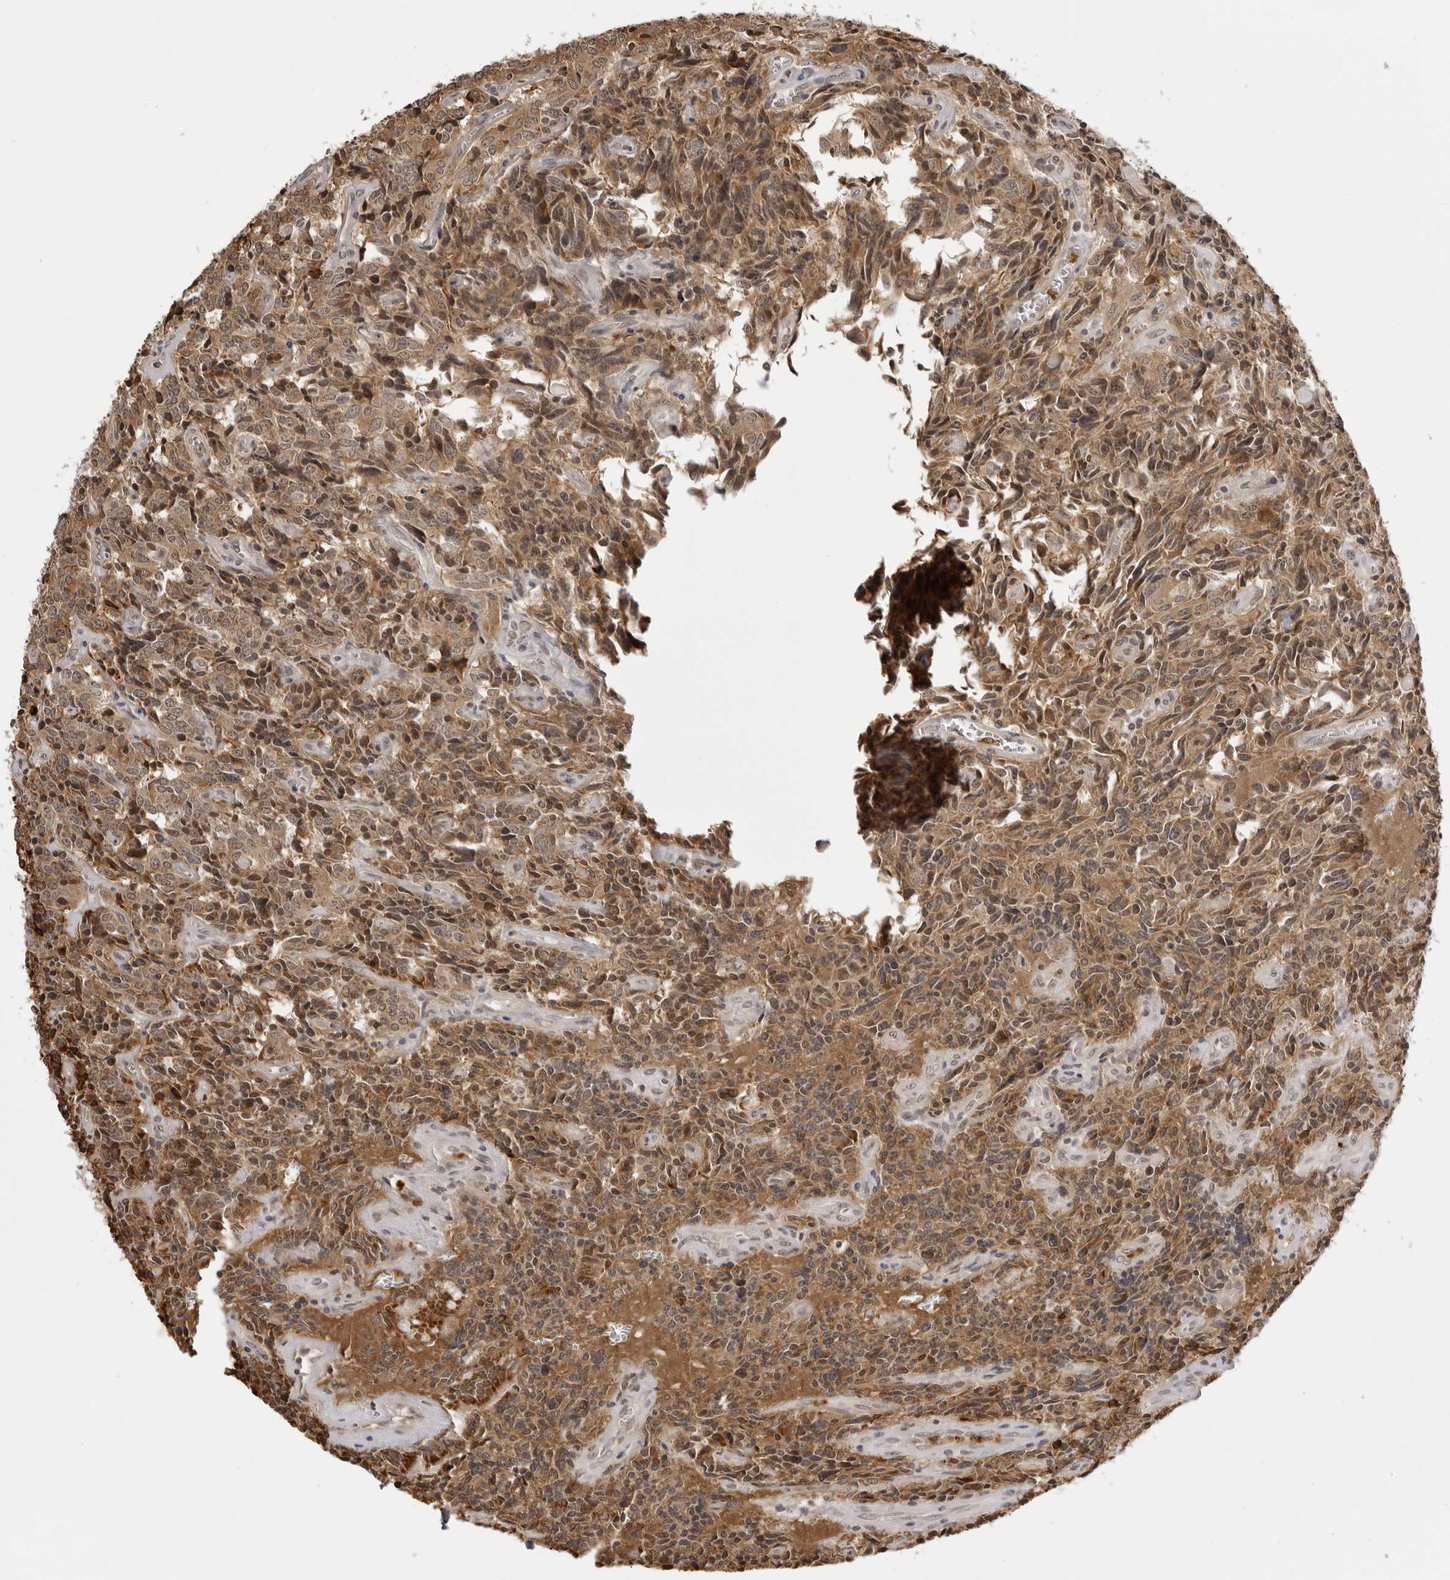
{"staining": {"intensity": "moderate", "quantity": ">75%", "location": "cytoplasmic/membranous"}, "tissue": "carcinoid", "cell_type": "Tumor cells", "image_type": "cancer", "snomed": [{"axis": "morphology", "description": "Carcinoid, malignant, NOS"}, {"axis": "topography", "description": "Lung"}], "caption": "Carcinoid (malignant) tissue reveals moderate cytoplasmic/membranous staining in approximately >75% of tumor cells, visualized by immunohistochemistry. (DAB (3,3'-diaminobenzidine) IHC, brown staining for protein, blue staining for nuclei).", "gene": "ZC3H11A", "patient": {"sex": "female", "age": 46}}